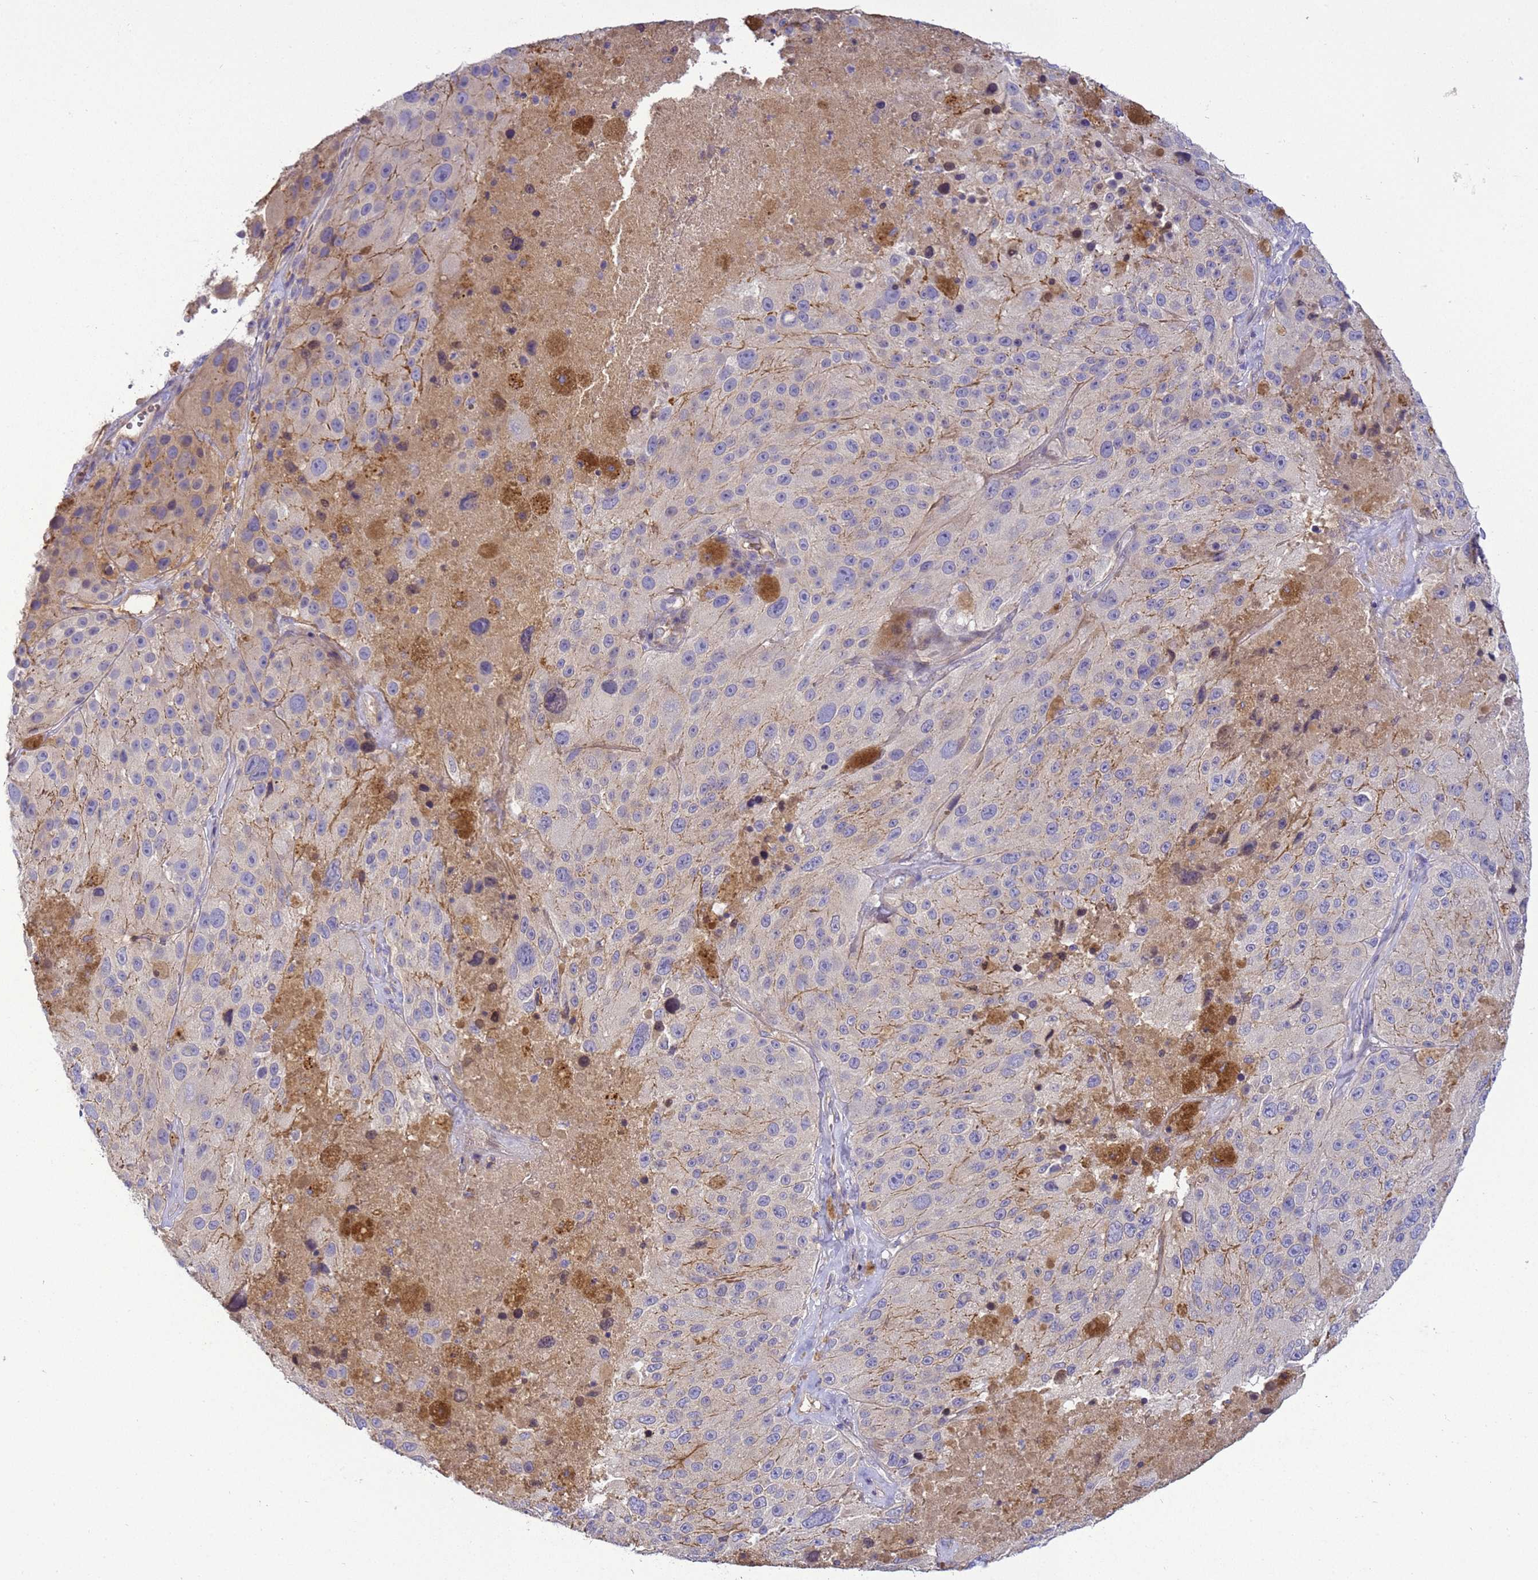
{"staining": {"intensity": "negative", "quantity": "none", "location": "none"}, "tissue": "melanoma", "cell_type": "Tumor cells", "image_type": "cancer", "snomed": [{"axis": "morphology", "description": "Malignant melanoma, Metastatic site"}, {"axis": "topography", "description": "Lymph node"}], "caption": "IHC photomicrograph of malignant melanoma (metastatic site) stained for a protein (brown), which reveals no staining in tumor cells.", "gene": "TBCD", "patient": {"sex": "male", "age": 62}}